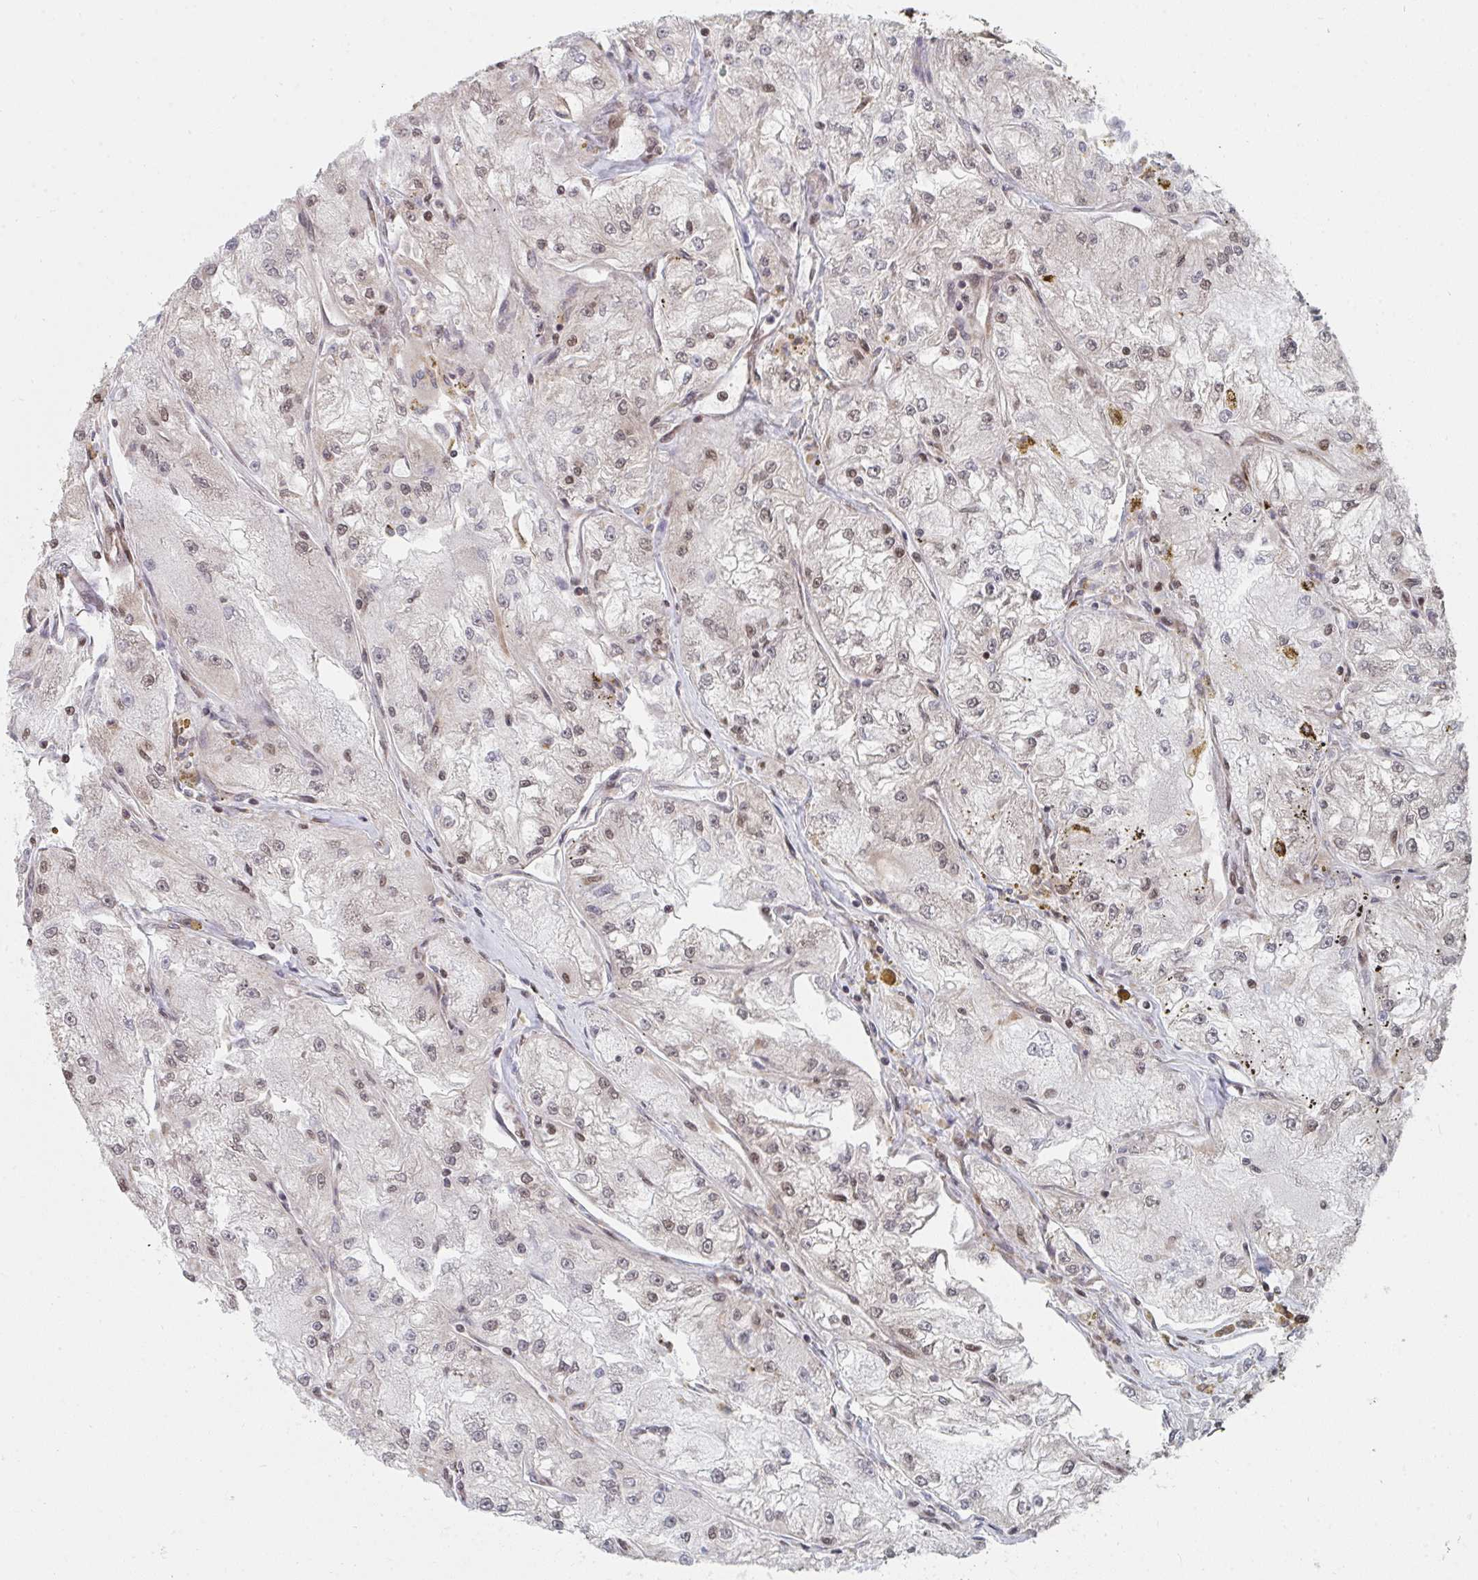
{"staining": {"intensity": "moderate", "quantity": "25%-75%", "location": "nuclear"}, "tissue": "renal cancer", "cell_type": "Tumor cells", "image_type": "cancer", "snomed": [{"axis": "morphology", "description": "Adenocarcinoma, NOS"}, {"axis": "topography", "description": "Kidney"}], "caption": "There is medium levels of moderate nuclear positivity in tumor cells of adenocarcinoma (renal), as demonstrated by immunohistochemical staining (brown color).", "gene": "MBNL1", "patient": {"sex": "female", "age": 72}}